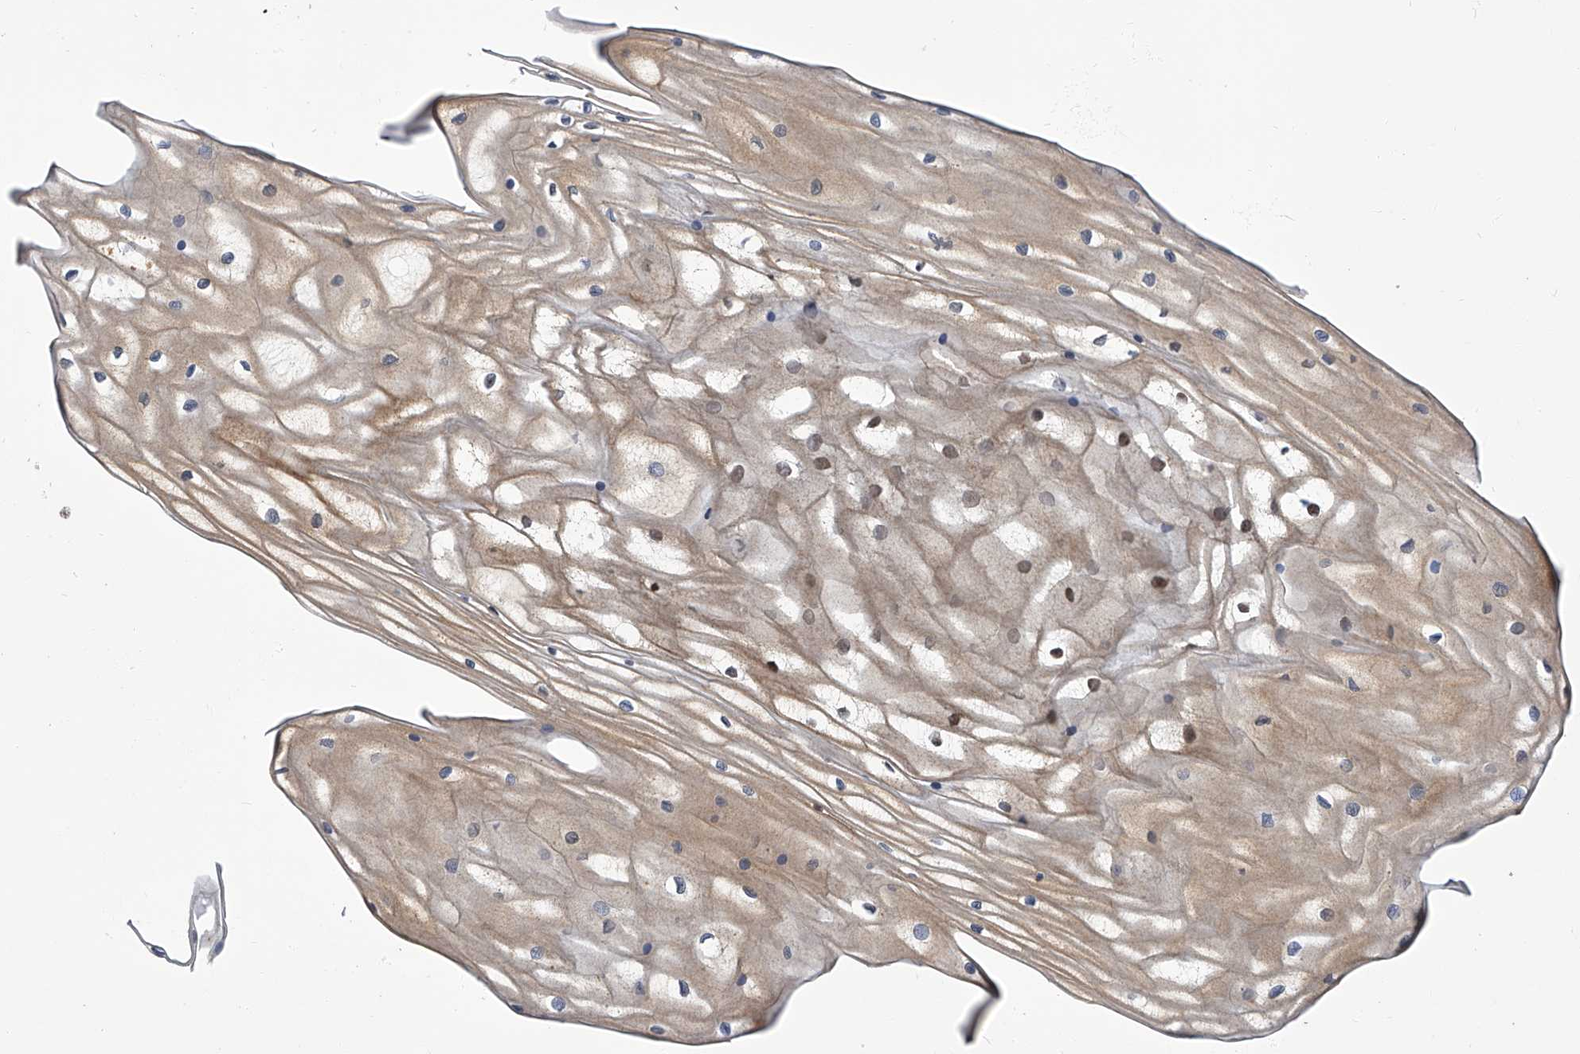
{"staining": {"intensity": "weak", "quantity": "25%-75%", "location": "cytoplasmic/membranous,nuclear"}, "tissue": "vagina", "cell_type": "Squamous epithelial cells", "image_type": "normal", "snomed": [{"axis": "morphology", "description": "Normal tissue, NOS"}, {"axis": "topography", "description": "Vagina"}, {"axis": "topography", "description": "Cervix"}], "caption": "Approximately 25%-75% of squamous epithelial cells in benign vagina show weak cytoplasmic/membranous,nuclear protein staining as visualized by brown immunohistochemical staining.", "gene": "TNFRSF13B", "patient": {"sex": "female", "age": 40}}